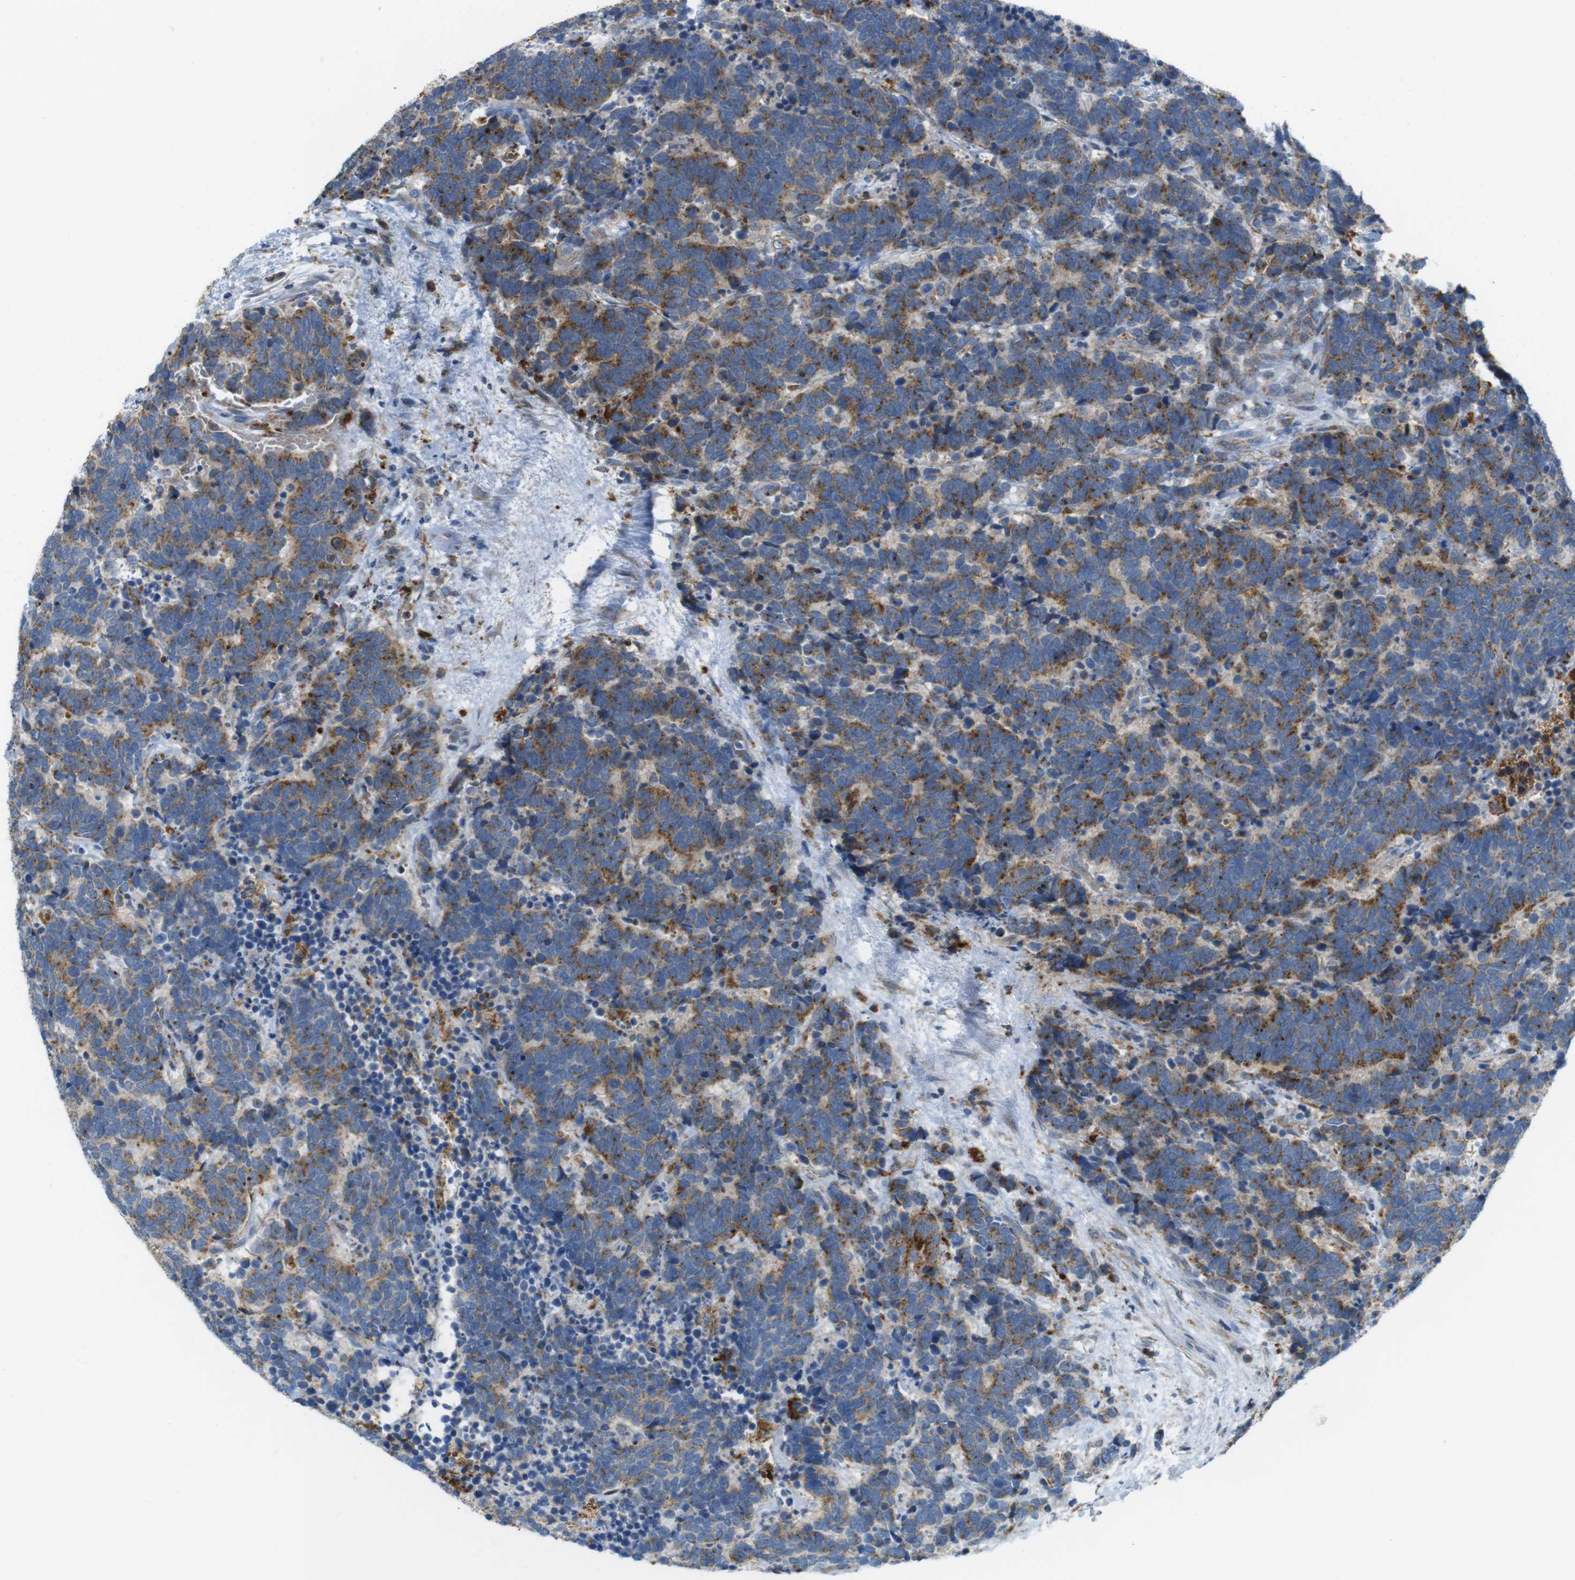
{"staining": {"intensity": "moderate", "quantity": ">75%", "location": "cytoplasmic/membranous"}, "tissue": "carcinoid", "cell_type": "Tumor cells", "image_type": "cancer", "snomed": [{"axis": "morphology", "description": "Carcinoma, NOS"}, {"axis": "morphology", "description": "Carcinoid, malignant, NOS"}, {"axis": "topography", "description": "Urinary bladder"}], "caption": "Tumor cells exhibit moderate cytoplasmic/membranous staining in about >75% of cells in carcinoid. The protein is shown in brown color, while the nuclei are stained blue.", "gene": "LAMP1", "patient": {"sex": "male", "age": 57}}